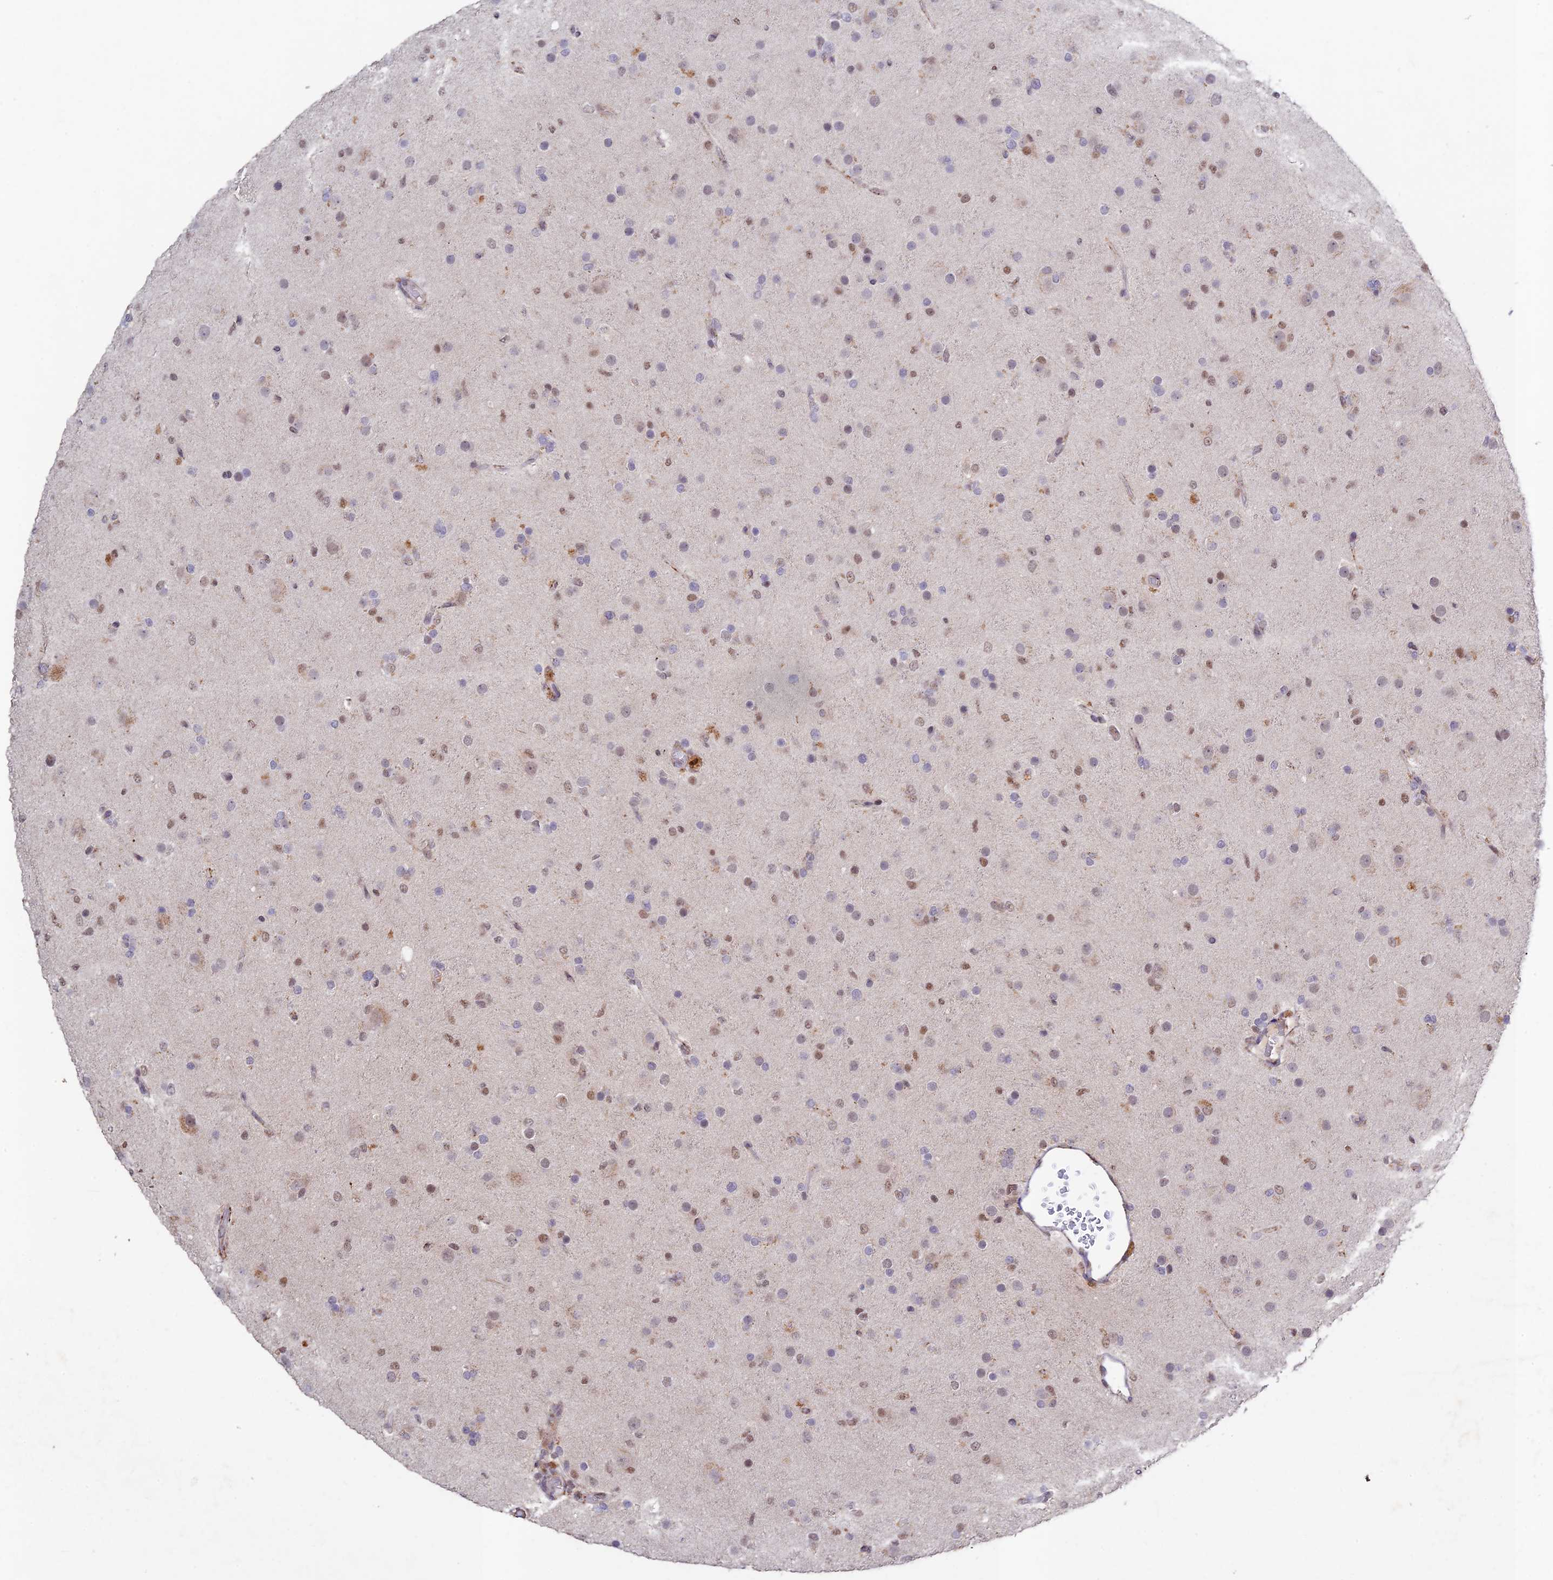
{"staining": {"intensity": "weak", "quantity": "<25%", "location": "nuclear"}, "tissue": "glioma", "cell_type": "Tumor cells", "image_type": "cancer", "snomed": [{"axis": "morphology", "description": "Glioma, malignant, Low grade"}, {"axis": "topography", "description": "Brain"}], "caption": "A high-resolution photomicrograph shows immunohistochemistry (IHC) staining of glioma, which demonstrates no significant expression in tumor cells. Brightfield microscopy of immunohistochemistry (IHC) stained with DAB (3,3'-diaminobenzidine) (brown) and hematoxylin (blue), captured at high magnification.", "gene": "RAVER1", "patient": {"sex": "male", "age": 65}}